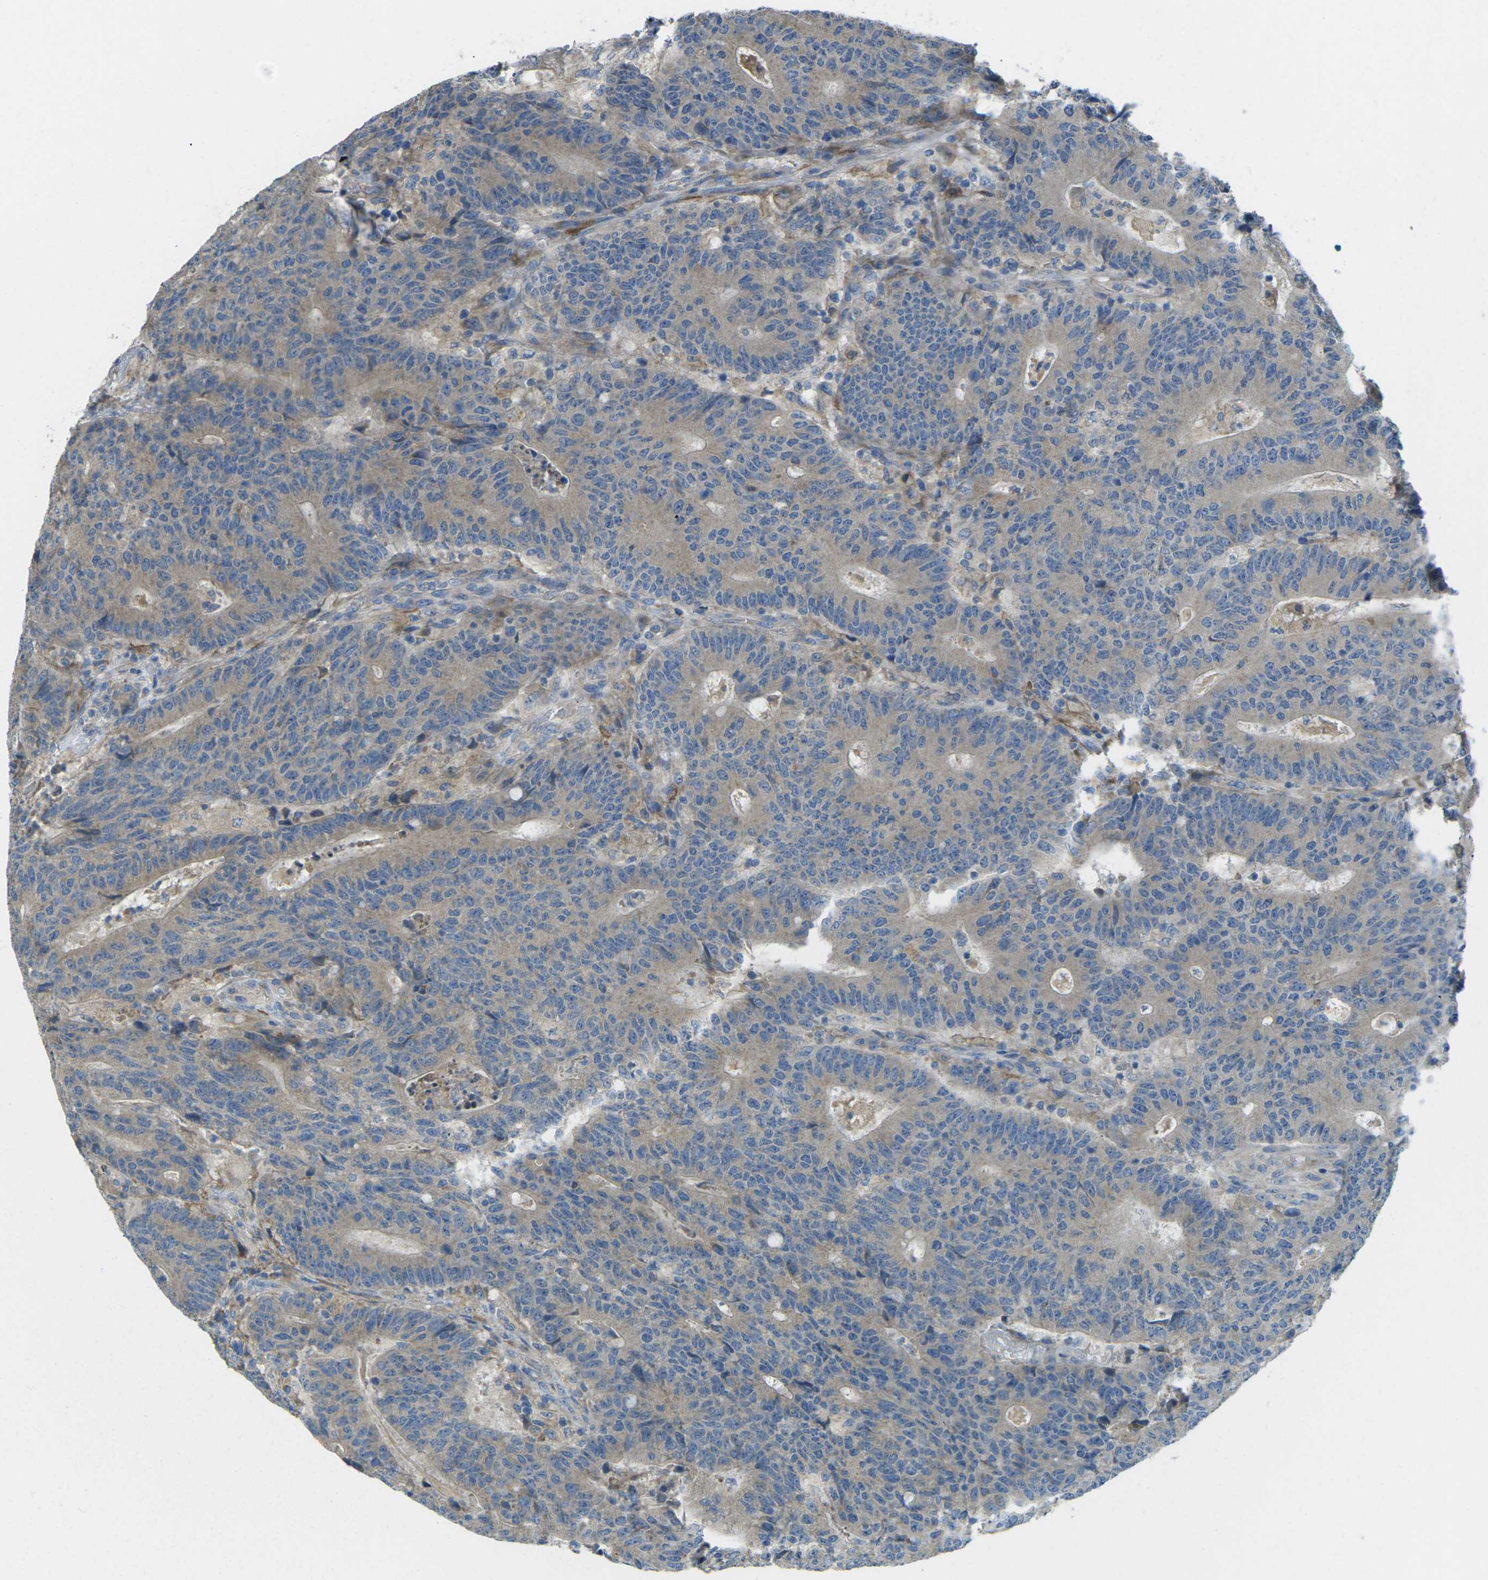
{"staining": {"intensity": "weak", "quantity": ">75%", "location": "cytoplasmic/membranous"}, "tissue": "colorectal cancer", "cell_type": "Tumor cells", "image_type": "cancer", "snomed": [{"axis": "morphology", "description": "Normal tissue, NOS"}, {"axis": "morphology", "description": "Adenocarcinoma, NOS"}, {"axis": "topography", "description": "Colon"}], "caption": "This is an image of immunohistochemistry (IHC) staining of adenocarcinoma (colorectal), which shows weak staining in the cytoplasmic/membranous of tumor cells.", "gene": "MYLK4", "patient": {"sex": "female", "age": 75}}